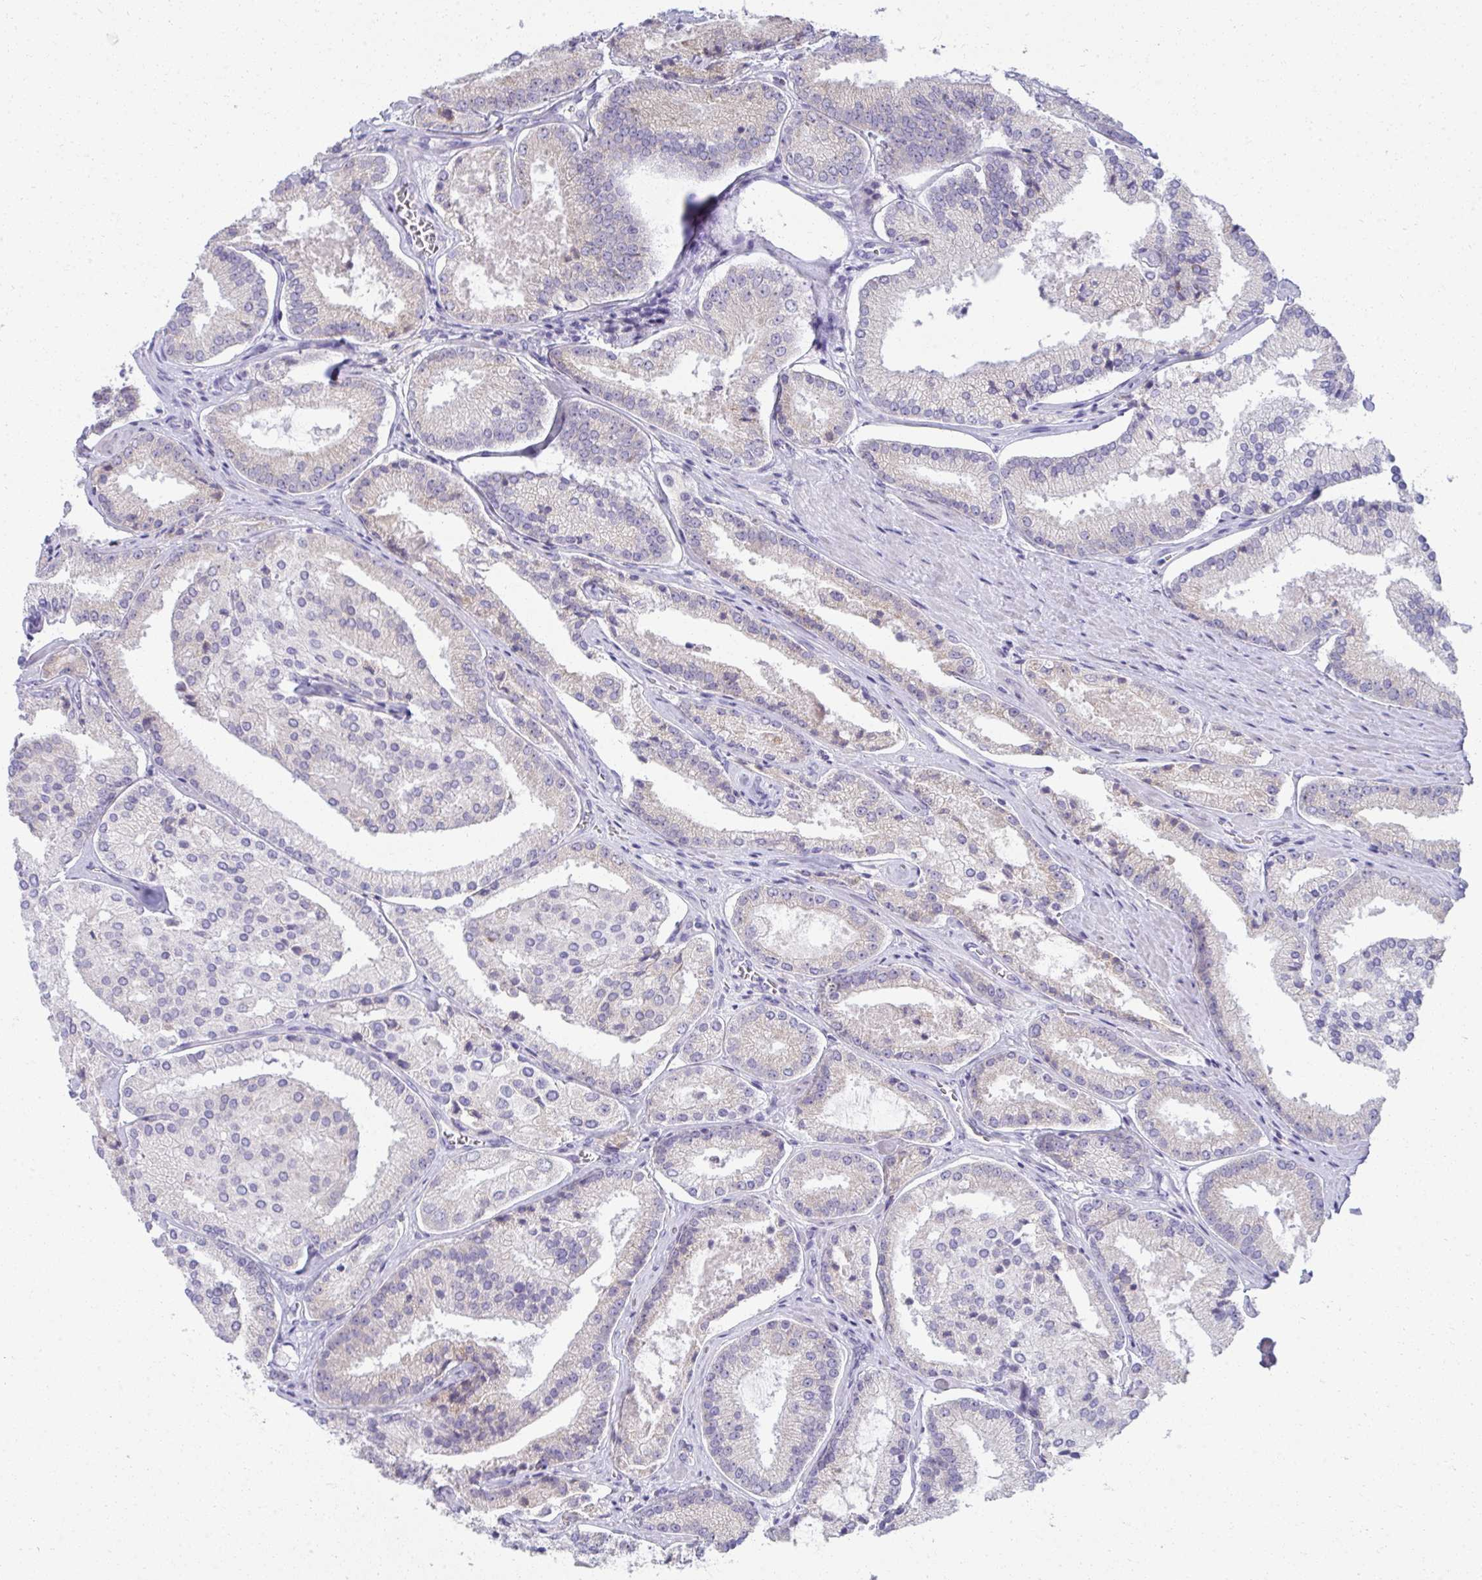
{"staining": {"intensity": "negative", "quantity": "none", "location": "none"}, "tissue": "prostate cancer", "cell_type": "Tumor cells", "image_type": "cancer", "snomed": [{"axis": "morphology", "description": "Adenocarcinoma, High grade"}, {"axis": "topography", "description": "Prostate"}], "caption": "Photomicrograph shows no protein staining in tumor cells of prostate cancer tissue. (DAB immunohistochemistry, high magnification).", "gene": "FASLG", "patient": {"sex": "male", "age": 73}}